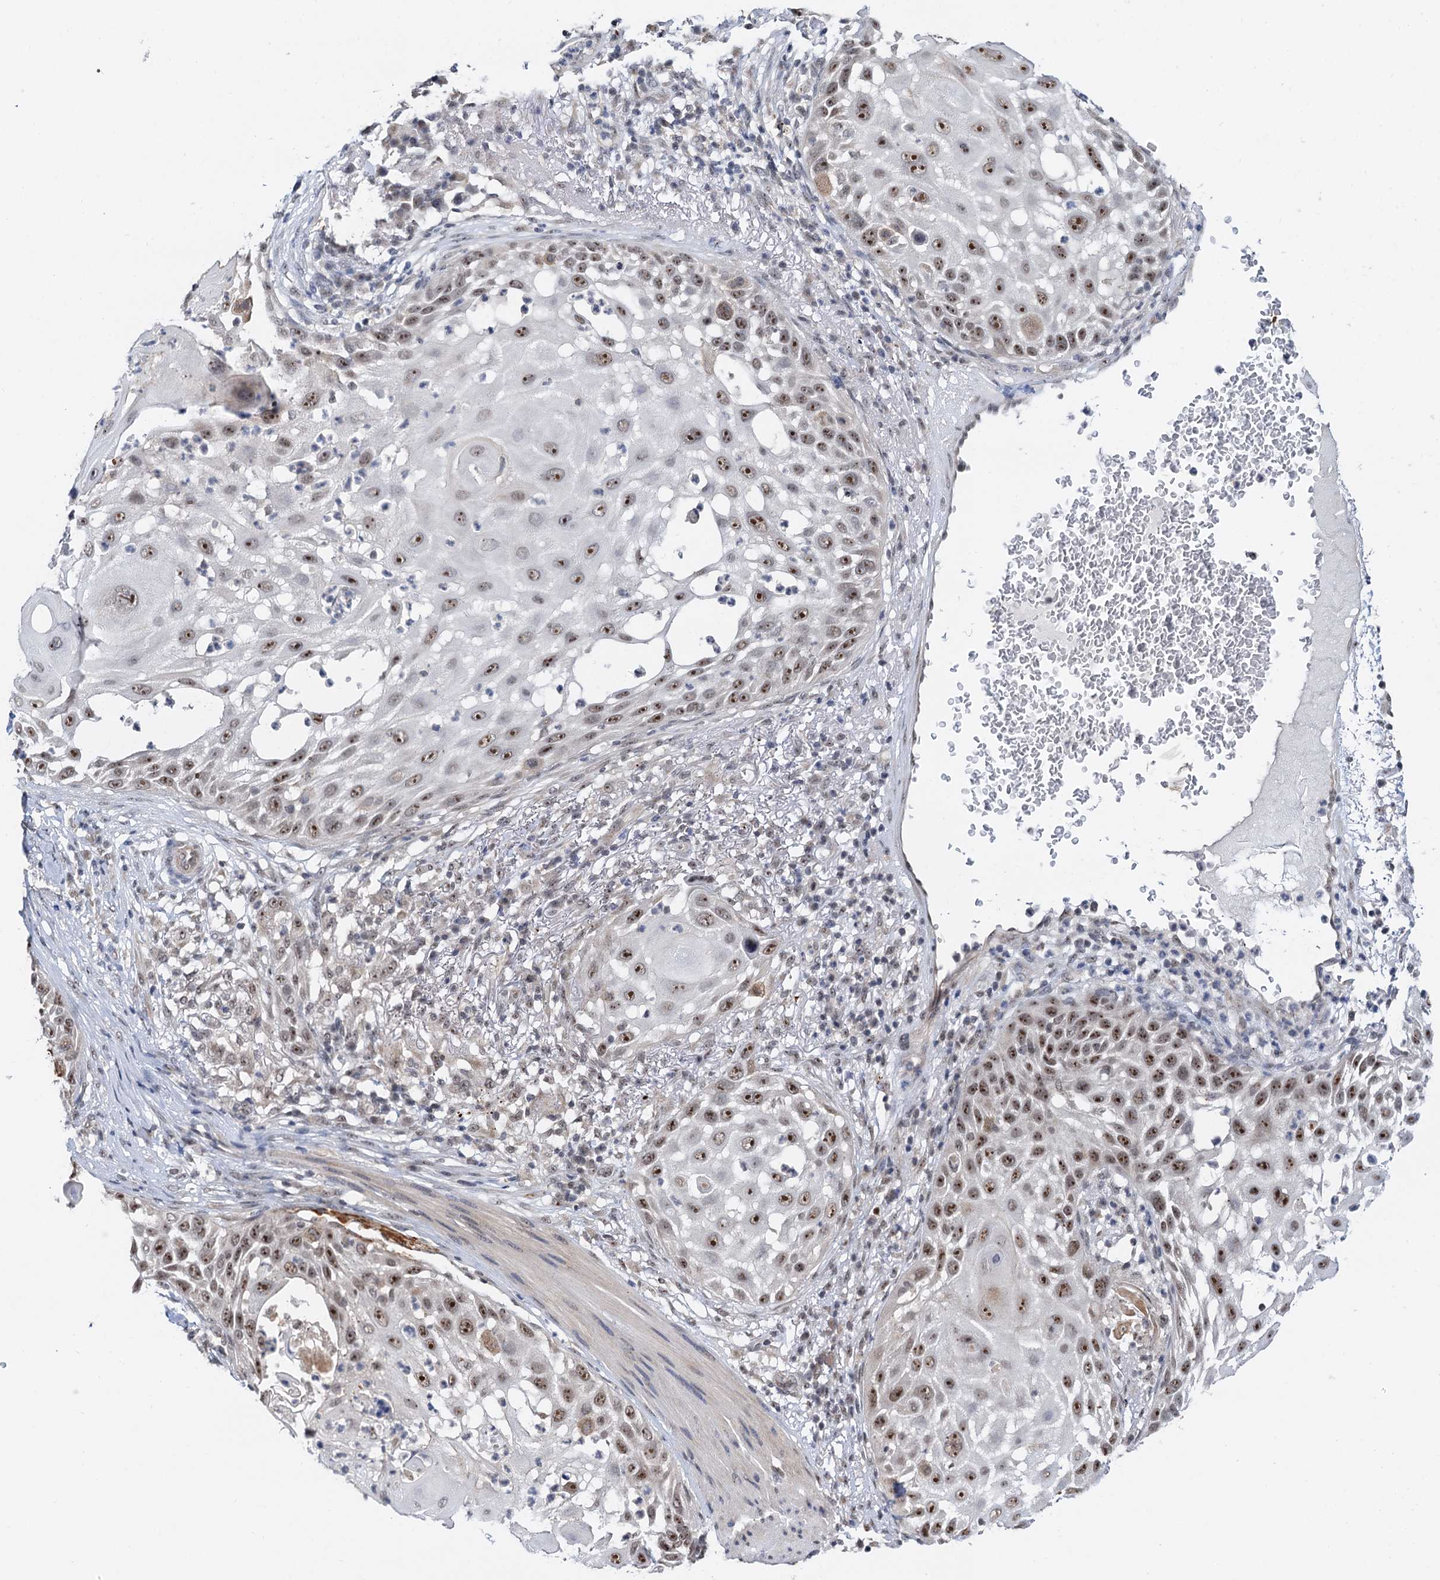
{"staining": {"intensity": "moderate", "quantity": ">75%", "location": "nuclear"}, "tissue": "skin cancer", "cell_type": "Tumor cells", "image_type": "cancer", "snomed": [{"axis": "morphology", "description": "Squamous cell carcinoma, NOS"}, {"axis": "topography", "description": "Skin"}], "caption": "Immunohistochemical staining of skin cancer exhibits medium levels of moderate nuclear positivity in about >75% of tumor cells.", "gene": "NAT10", "patient": {"sex": "female", "age": 44}}